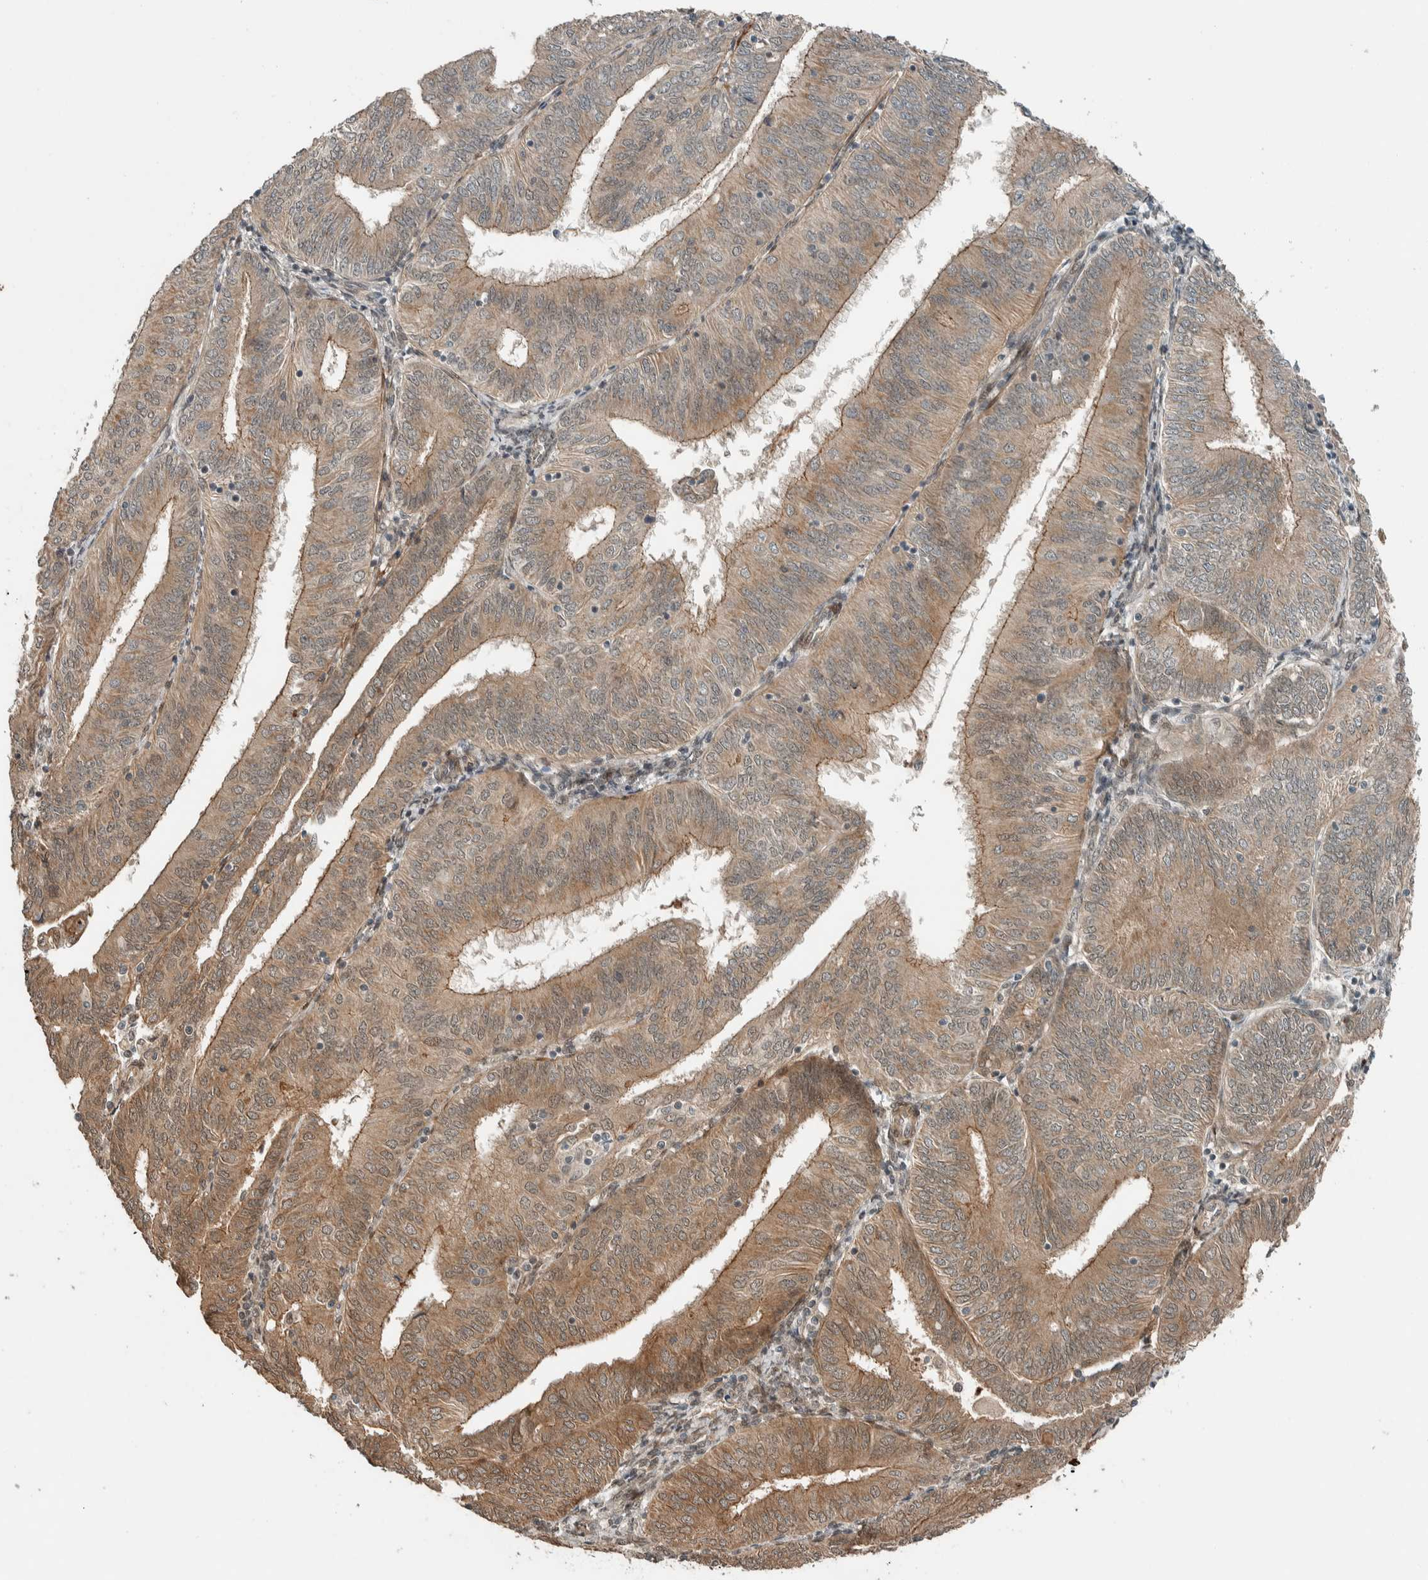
{"staining": {"intensity": "moderate", "quantity": ">75%", "location": "cytoplasmic/membranous"}, "tissue": "endometrial cancer", "cell_type": "Tumor cells", "image_type": "cancer", "snomed": [{"axis": "morphology", "description": "Adenocarcinoma, NOS"}, {"axis": "topography", "description": "Endometrium"}], "caption": "Endometrial cancer stained for a protein exhibits moderate cytoplasmic/membranous positivity in tumor cells.", "gene": "STXBP4", "patient": {"sex": "female", "age": 58}}